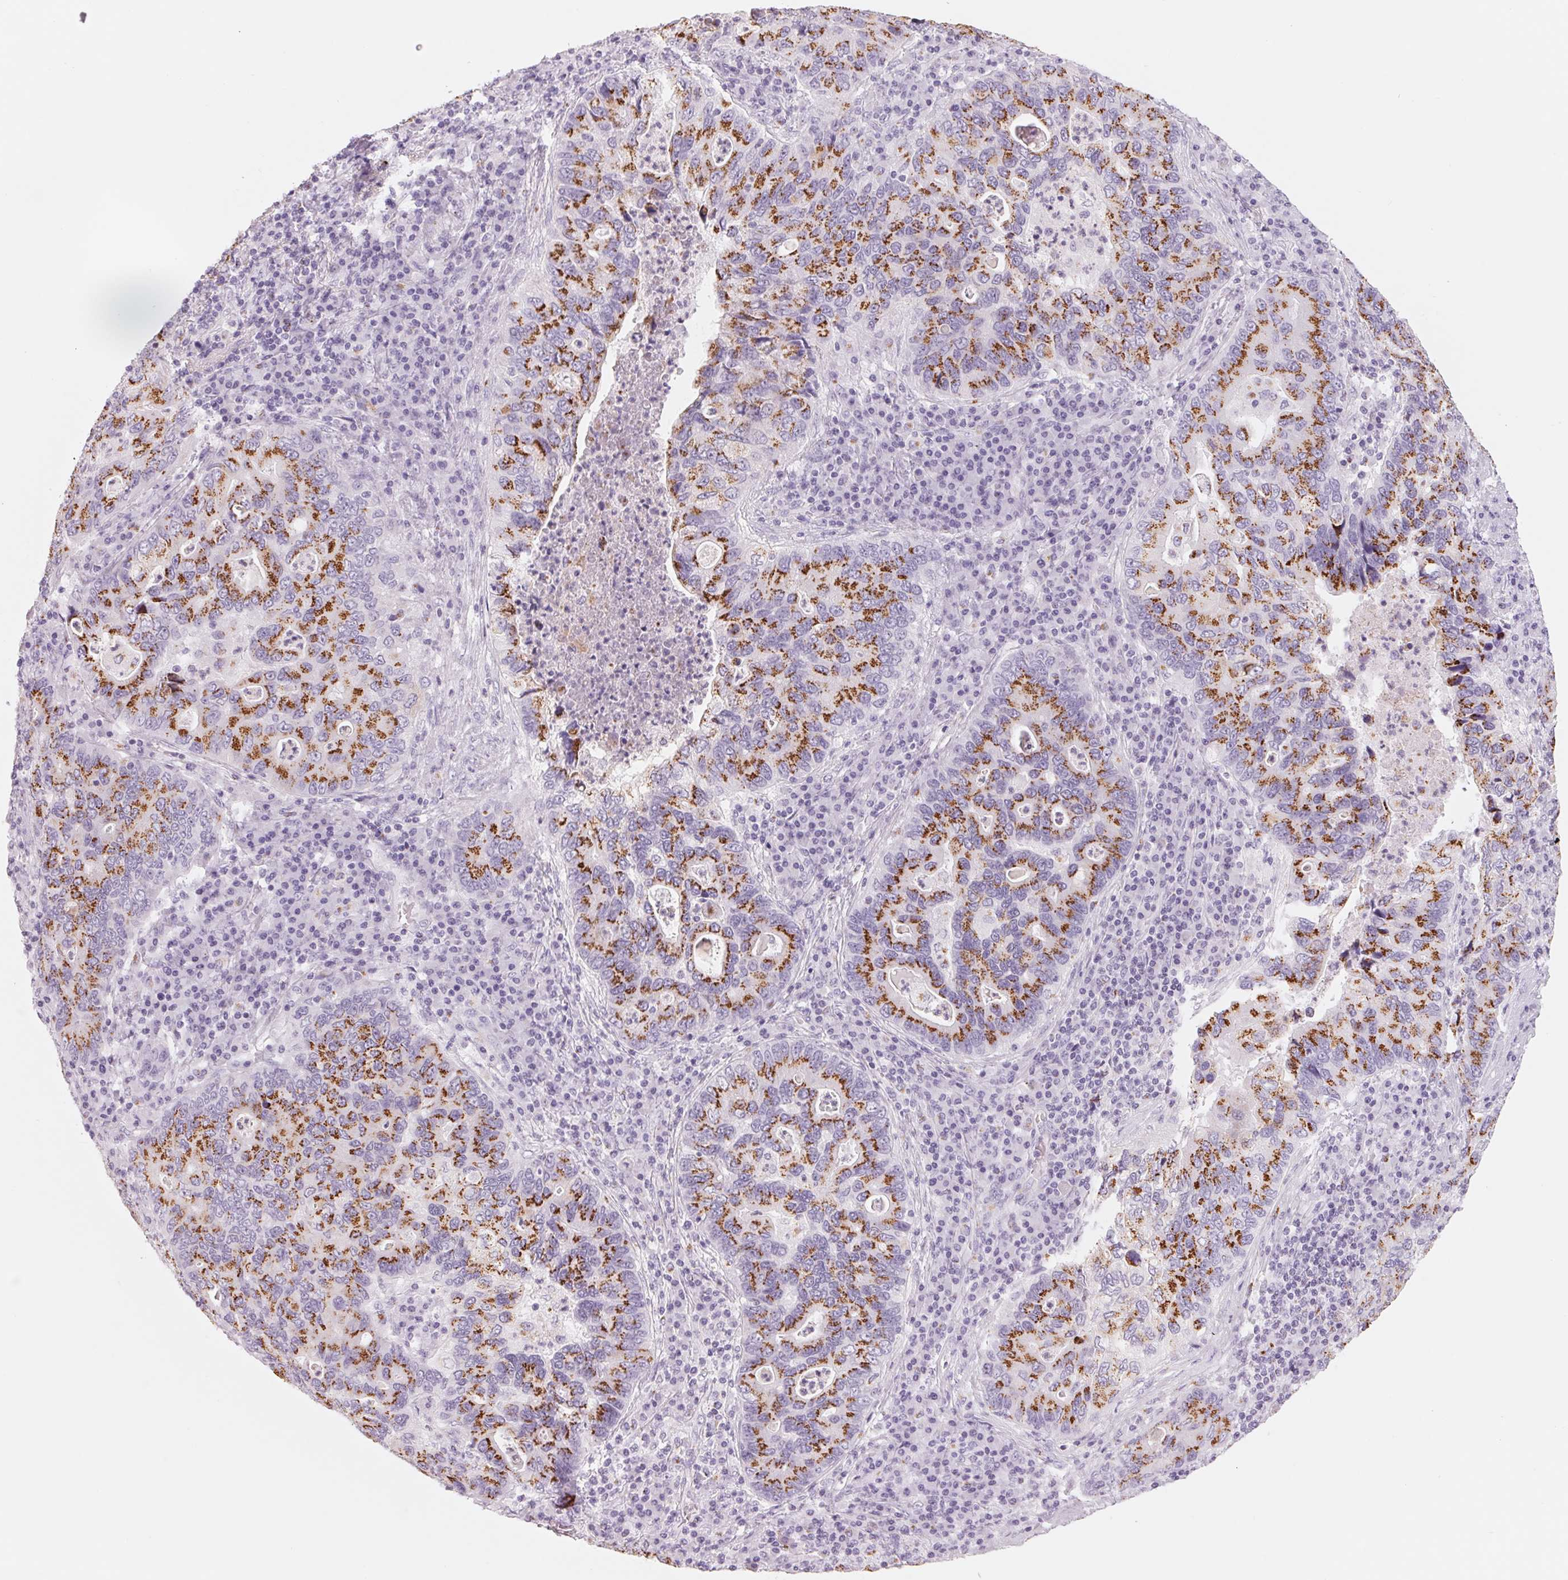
{"staining": {"intensity": "strong", "quantity": ">75%", "location": "cytoplasmic/membranous"}, "tissue": "lung cancer", "cell_type": "Tumor cells", "image_type": "cancer", "snomed": [{"axis": "morphology", "description": "Adenocarcinoma, NOS"}, {"axis": "morphology", "description": "Adenocarcinoma, metastatic, NOS"}, {"axis": "topography", "description": "Lymph node"}, {"axis": "topography", "description": "Lung"}], "caption": "IHC photomicrograph of neoplastic tissue: lung cancer stained using IHC reveals high levels of strong protein expression localized specifically in the cytoplasmic/membranous of tumor cells, appearing as a cytoplasmic/membranous brown color.", "gene": "GALNT7", "patient": {"sex": "female", "age": 54}}